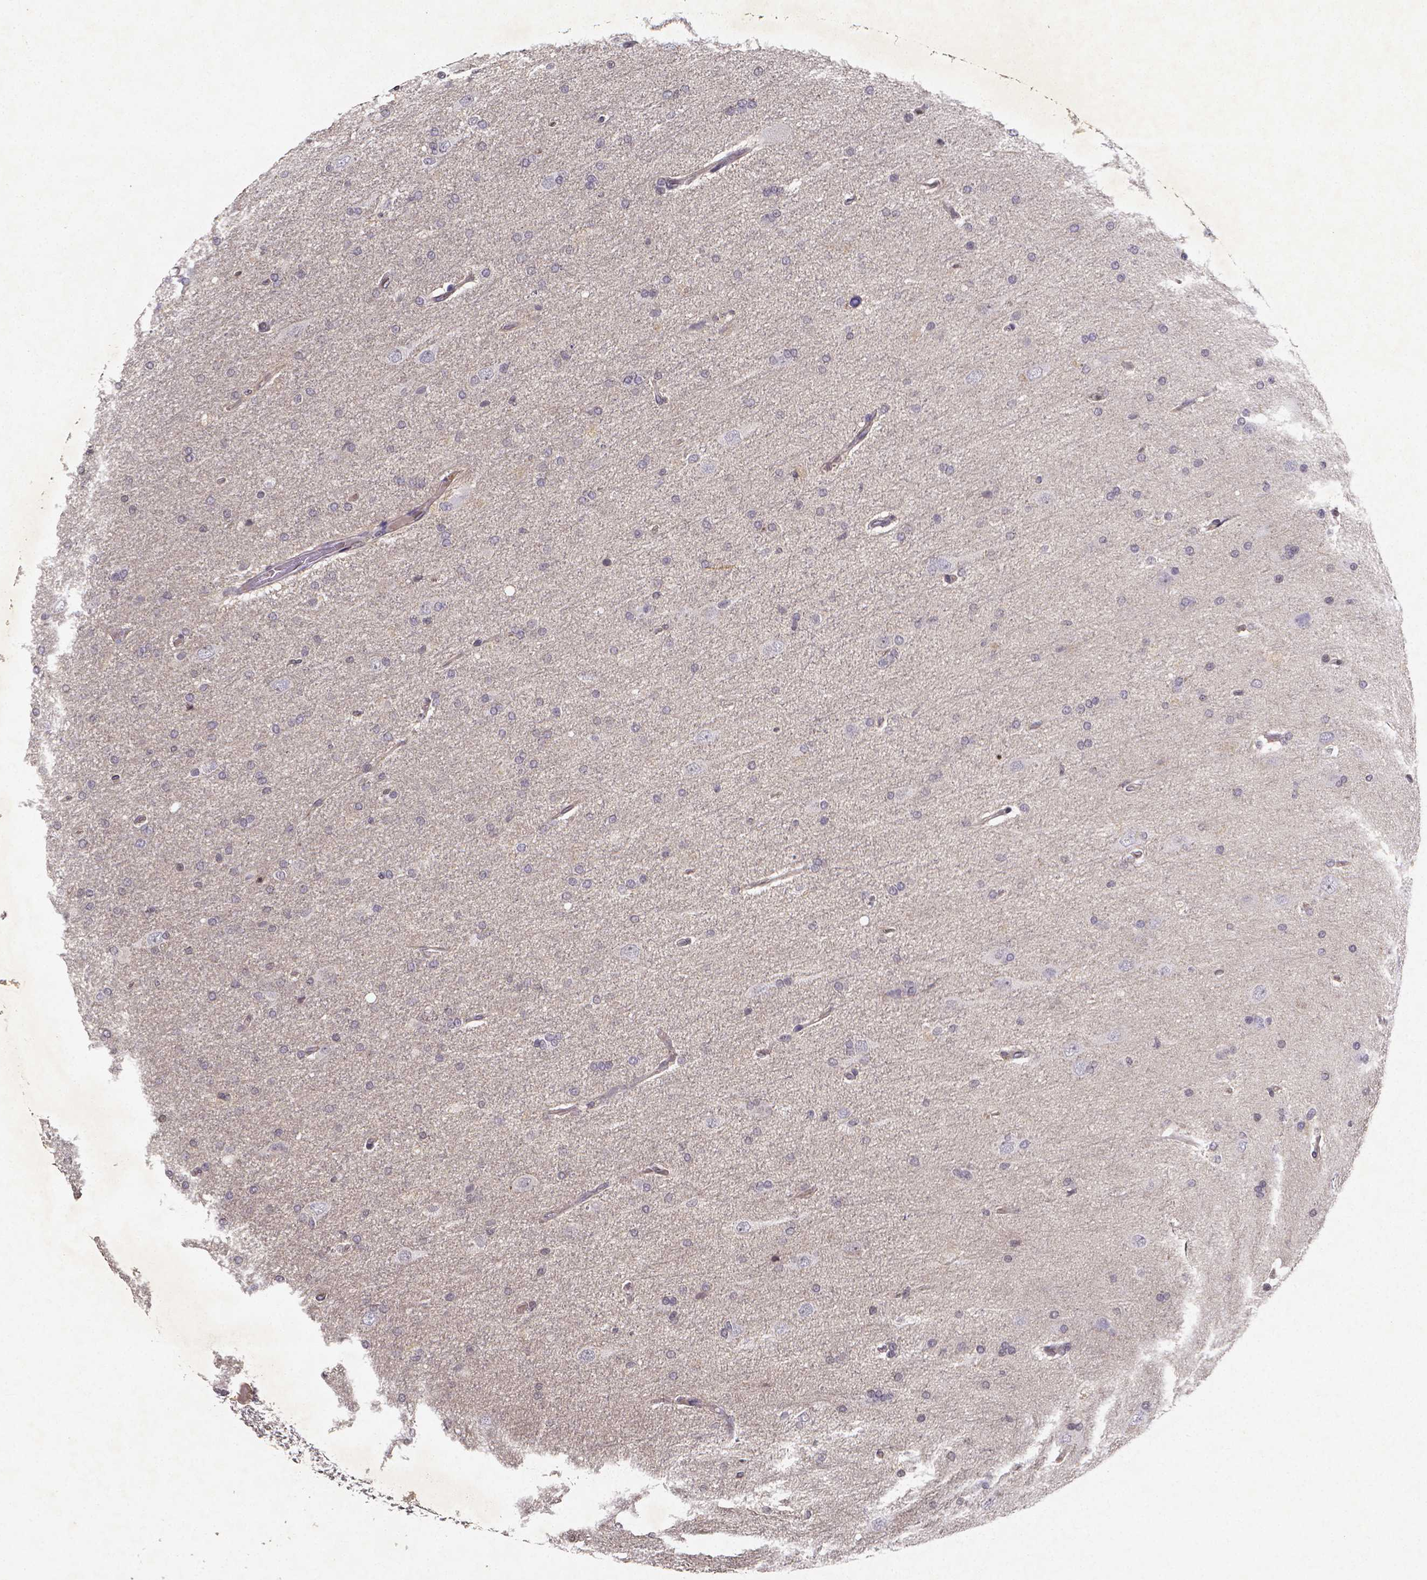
{"staining": {"intensity": "negative", "quantity": "none", "location": "none"}, "tissue": "glioma", "cell_type": "Tumor cells", "image_type": "cancer", "snomed": [{"axis": "morphology", "description": "Glioma, malignant, High grade"}, {"axis": "topography", "description": "Cerebral cortex"}], "caption": "Tumor cells show no significant expression in malignant glioma (high-grade).", "gene": "TP73", "patient": {"sex": "male", "age": 70}}